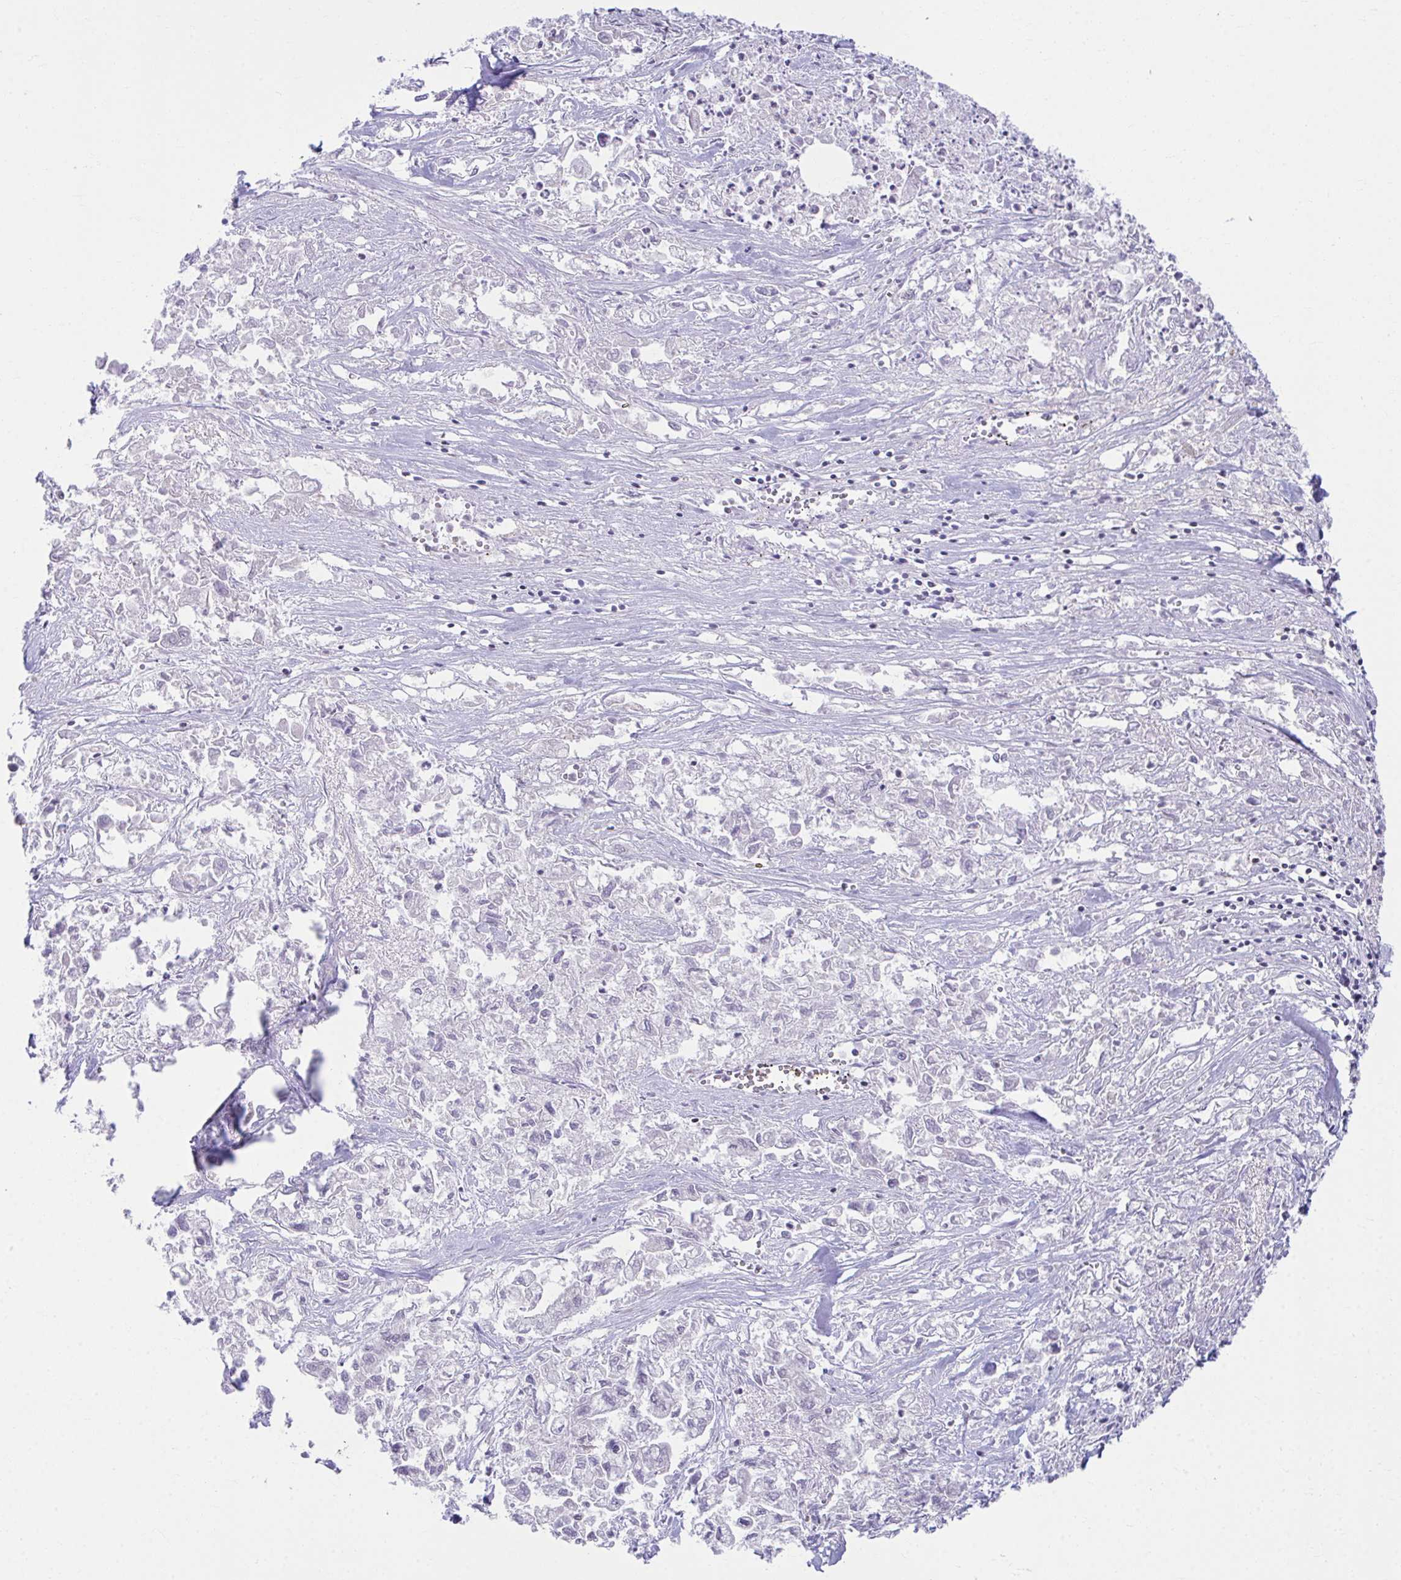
{"staining": {"intensity": "negative", "quantity": "none", "location": "none"}, "tissue": "pancreatic cancer", "cell_type": "Tumor cells", "image_type": "cancer", "snomed": [{"axis": "morphology", "description": "Adenocarcinoma, NOS"}, {"axis": "topography", "description": "Pancreas"}], "caption": "Pancreatic cancer (adenocarcinoma) stained for a protein using immunohistochemistry shows no staining tumor cells.", "gene": "OR7A5", "patient": {"sex": "male", "age": 72}}